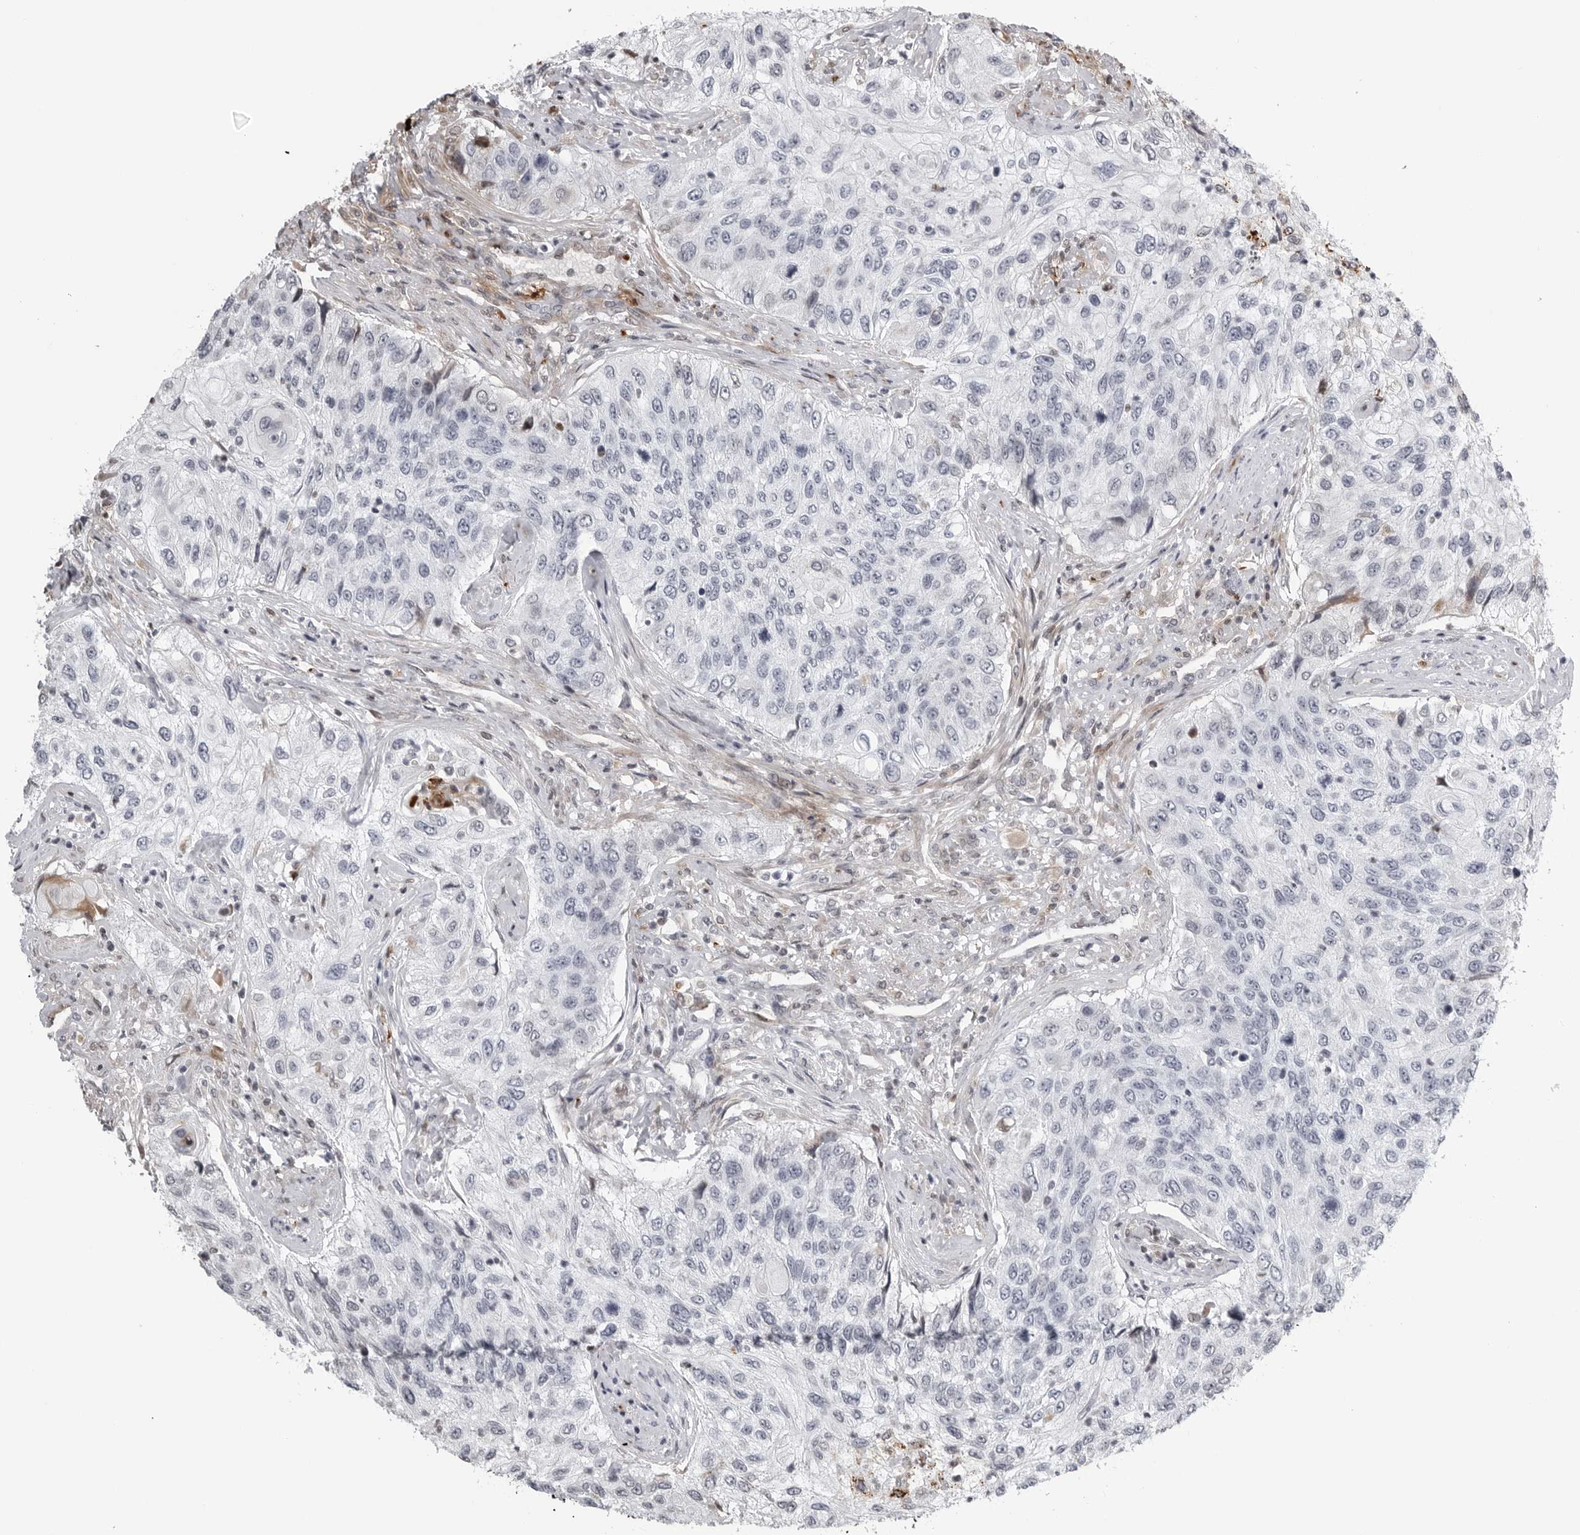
{"staining": {"intensity": "negative", "quantity": "none", "location": "none"}, "tissue": "urothelial cancer", "cell_type": "Tumor cells", "image_type": "cancer", "snomed": [{"axis": "morphology", "description": "Urothelial carcinoma, High grade"}, {"axis": "topography", "description": "Urinary bladder"}], "caption": "Tumor cells show no significant positivity in urothelial carcinoma (high-grade).", "gene": "CXCR5", "patient": {"sex": "female", "age": 60}}